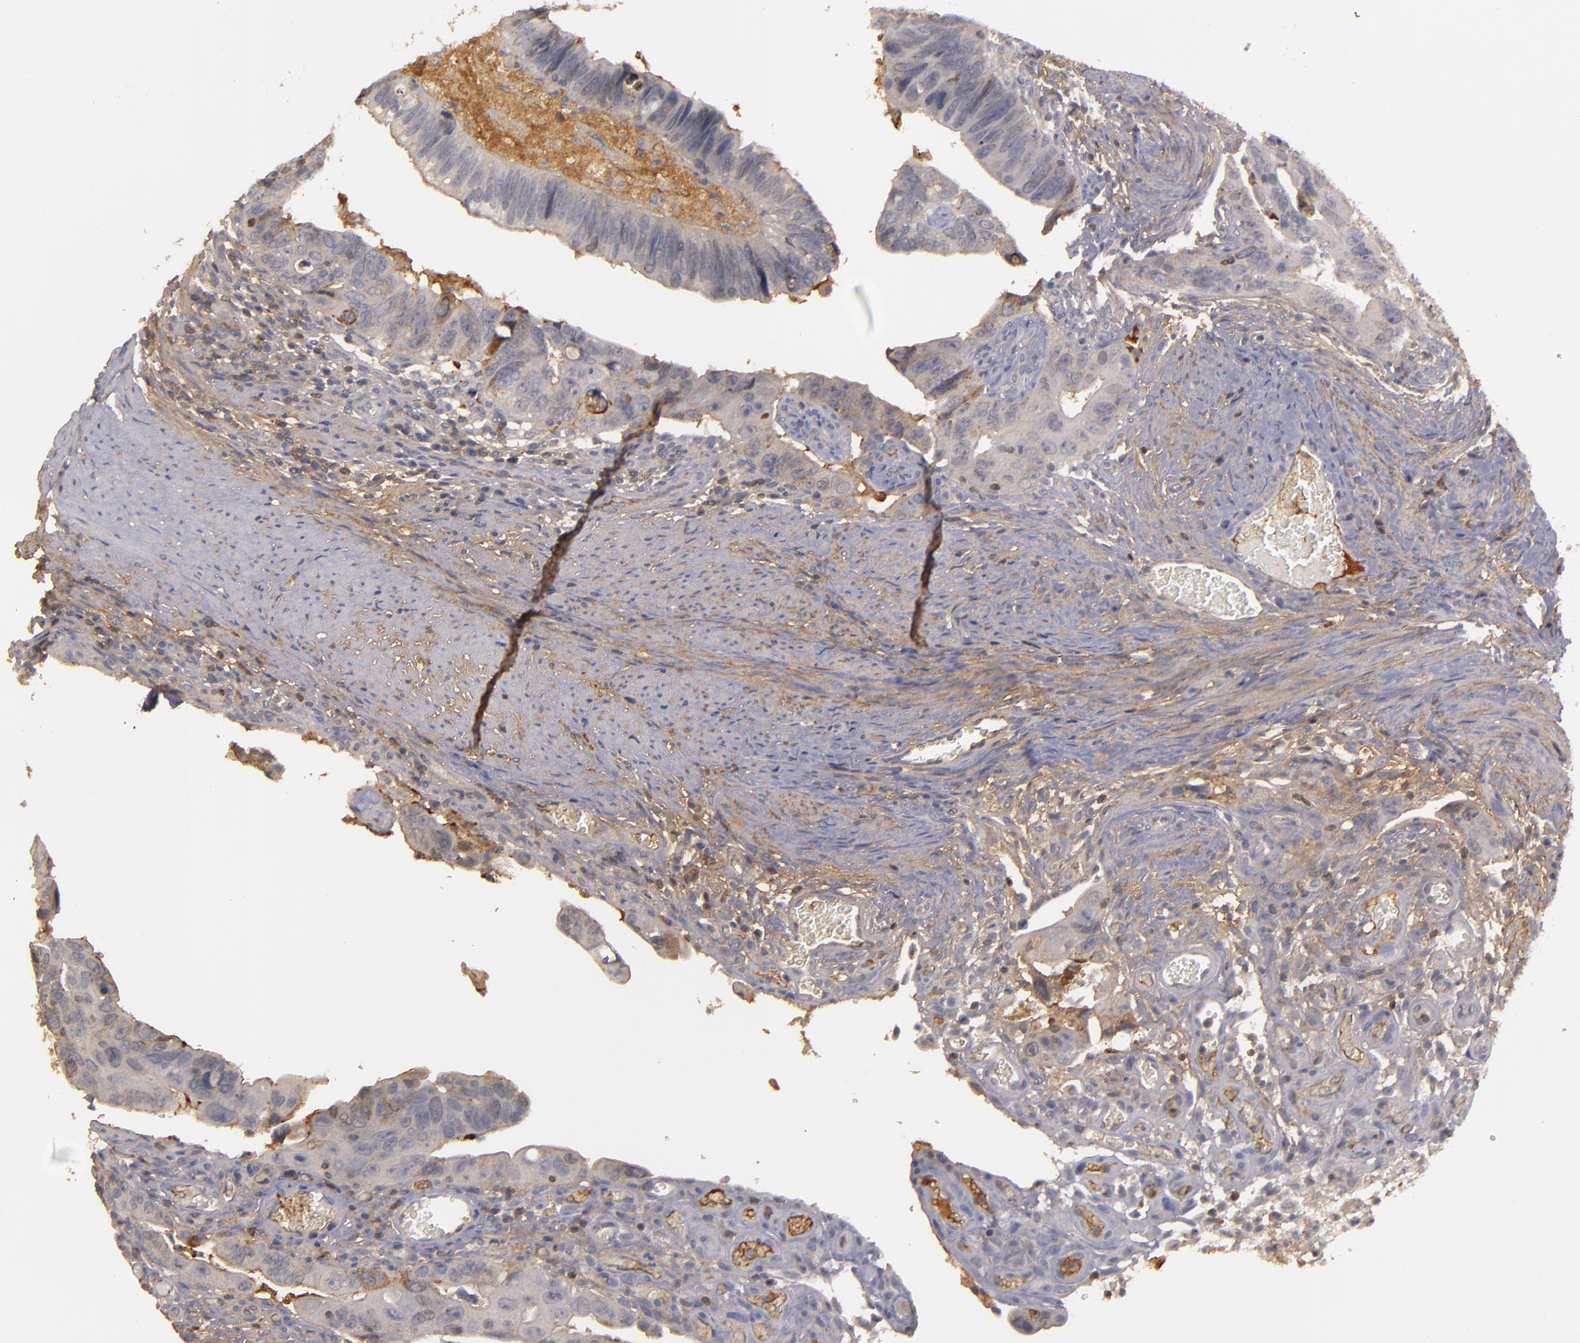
{"staining": {"intensity": "weak", "quantity": "<25%", "location": "cytoplasmic/membranous"}, "tissue": "colorectal cancer", "cell_type": "Tumor cells", "image_type": "cancer", "snomed": [{"axis": "morphology", "description": "Adenocarcinoma, NOS"}, {"axis": "topography", "description": "Rectum"}], "caption": "Protein analysis of colorectal cancer (adenocarcinoma) reveals no significant expression in tumor cells.", "gene": "MBL2", "patient": {"sex": "male", "age": 53}}